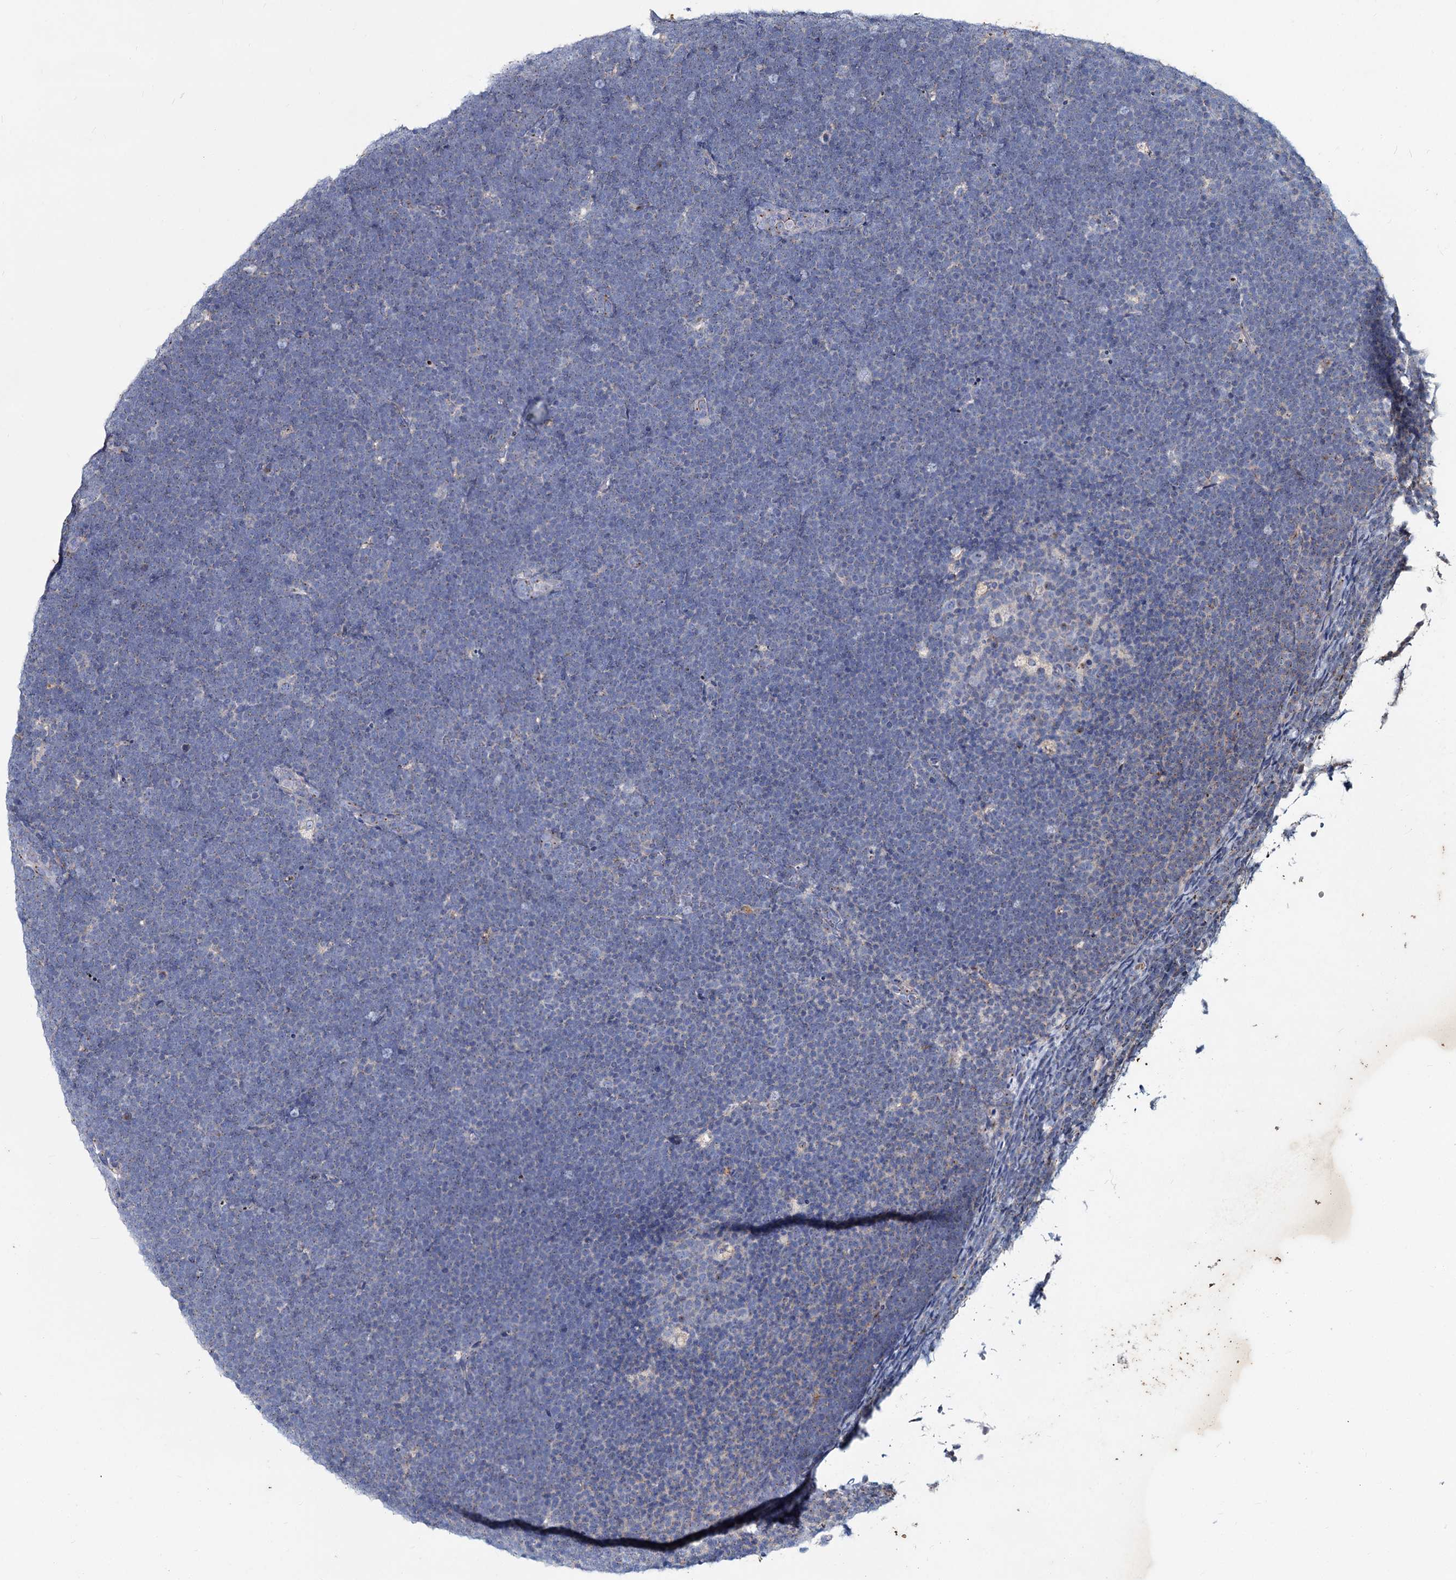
{"staining": {"intensity": "negative", "quantity": "none", "location": "none"}, "tissue": "lymphoma", "cell_type": "Tumor cells", "image_type": "cancer", "snomed": [{"axis": "morphology", "description": "Malignant lymphoma, non-Hodgkin's type, High grade"}, {"axis": "topography", "description": "Lymph node"}], "caption": "Histopathology image shows no significant protein expression in tumor cells of lymphoma. (Immunohistochemistry, brightfield microscopy, high magnification).", "gene": "AGBL4", "patient": {"sex": "male", "age": 13}}